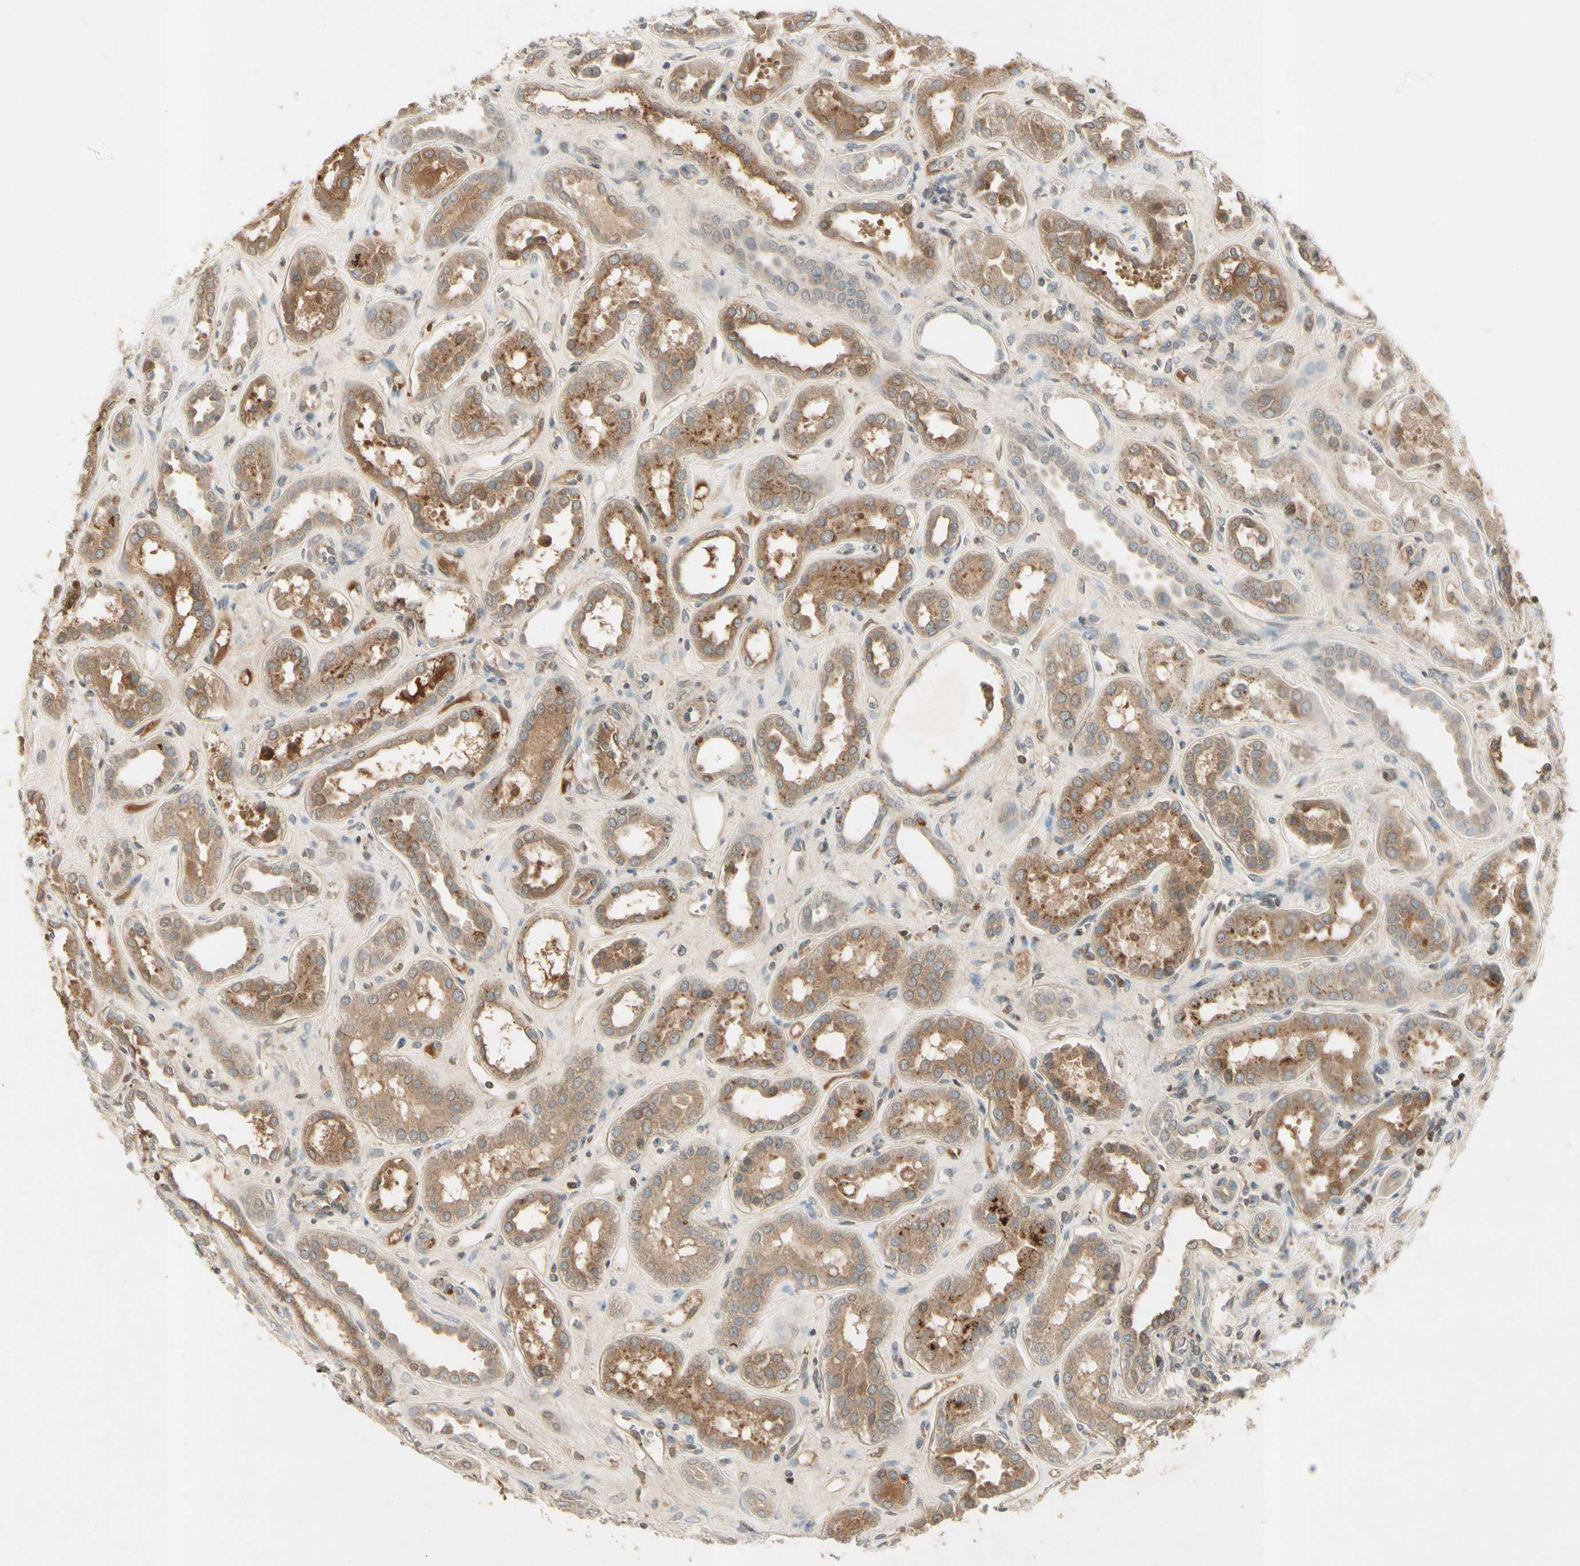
{"staining": {"intensity": "weak", "quantity": ">75%", "location": "cytoplasmic/membranous"}, "tissue": "kidney", "cell_type": "Cells in glomeruli", "image_type": "normal", "snomed": [{"axis": "morphology", "description": "Normal tissue, NOS"}, {"axis": "topography", "description": "Kidney"}], "caption": "Immunohistochemistry image of normal kidney stained for a protein (brown), which demonstrates low levels of weak cytoplasmic/membranous positivity in about >75% of cells in glomeruli.", "gene": "ICAM5", "patient": {"sex": "male", "age": 59}}